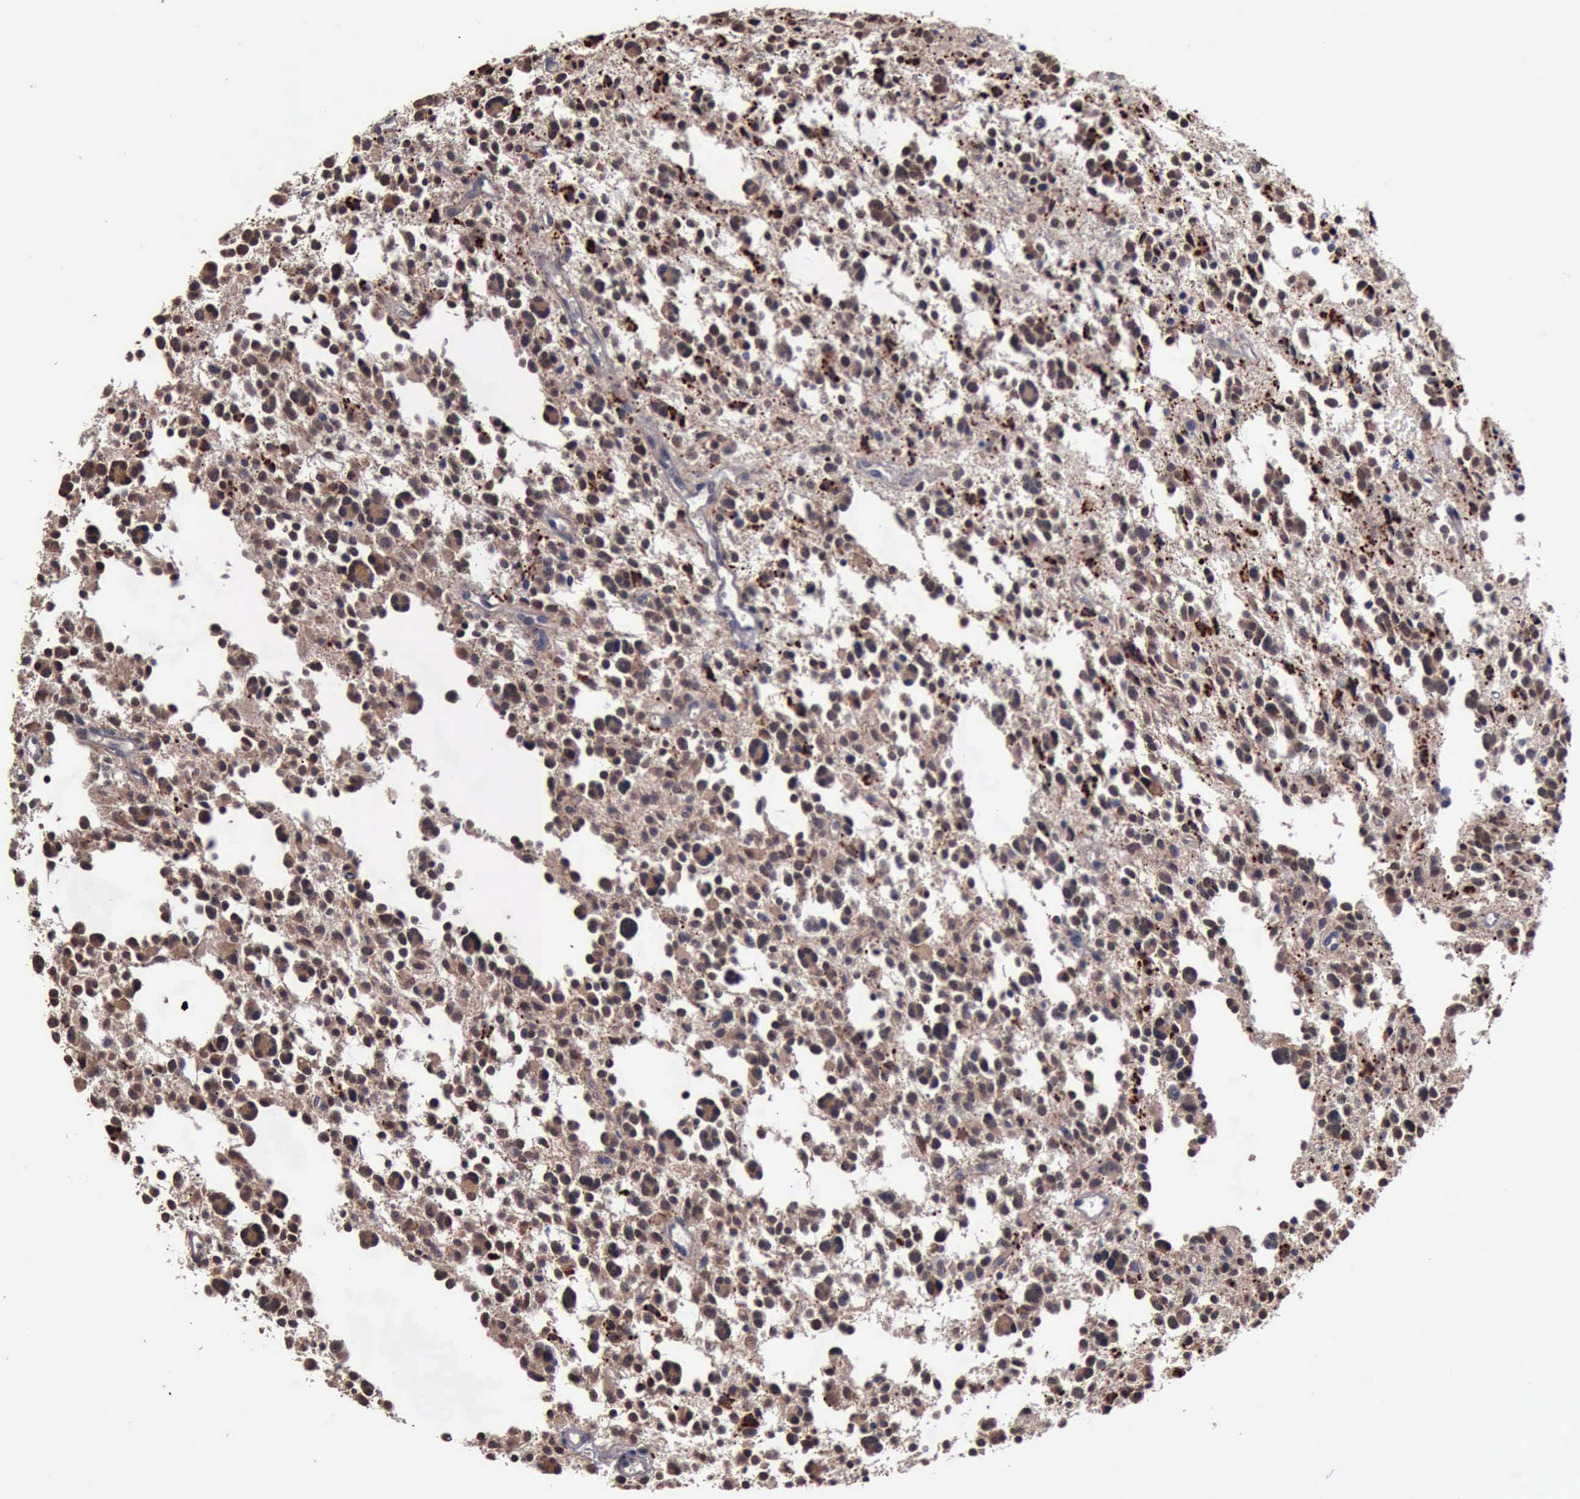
{"staining": {"intensity": "strong", "quantity": ">75%", "location": "cytoplasmic/membranous"}, "tissue": "glioma", "cell_type": "Tumor cells", "image_type": "cancer", "snomed": [{"axis": "morphology", "description": "Glioma, malignant, Low grade"}, {"axis": "topography", "description": "Brain"}], "caption": "Glioma tissue demonstrates strong cytoplasmic/membranous positivity in about >75% of tumor cells", "gene": "CRKL", "patient": {"sex": "female", "age": 36}}